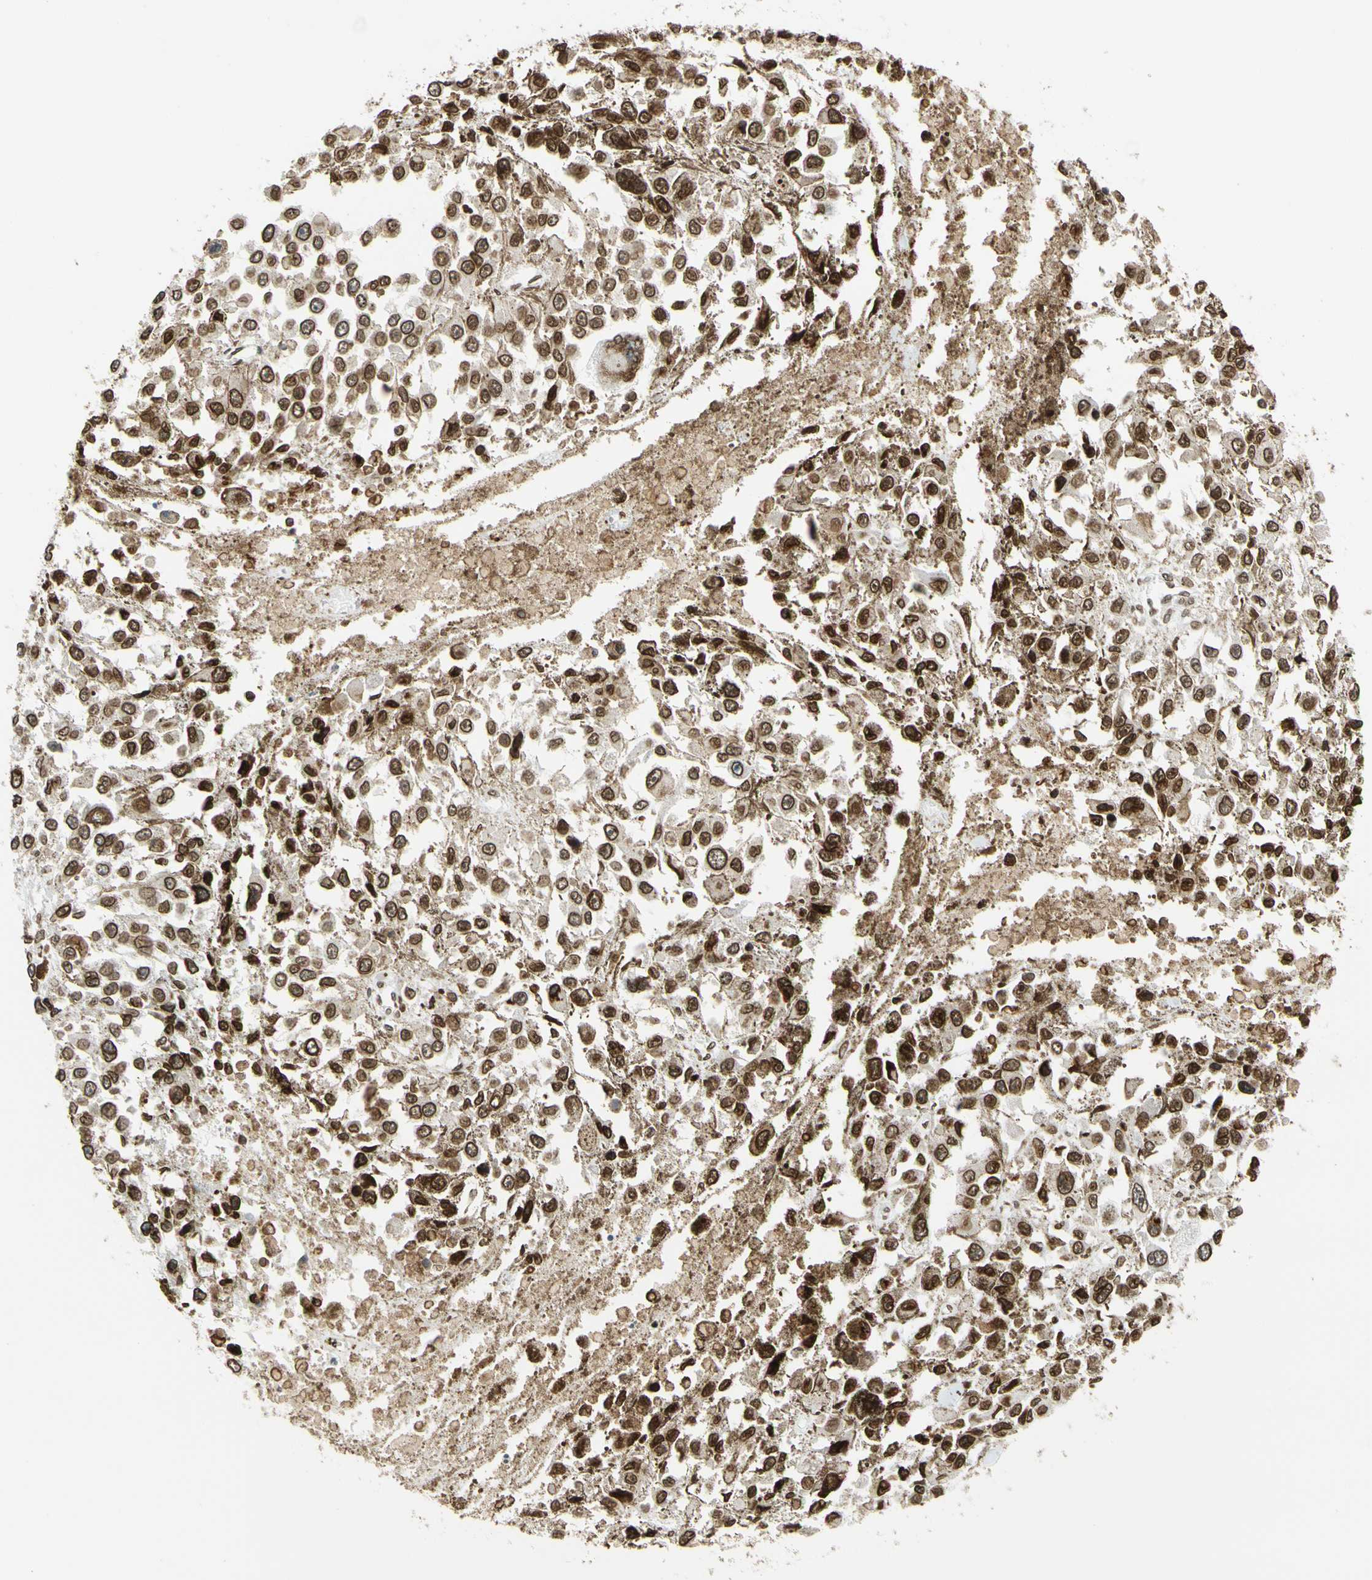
{"staining": {"intensity": "strong", "quantity": ">75%", "location": "cytoplasmic/membranous,nuclear"}, "tissue": "melanoma", "cell_type": "Tumor cells", "image_type": "cancer", "snomed": [{"axis": "morphology", "description": "Malignant melanoma, Metastatic site"}, {"axis": "topography", "description": "Lymph node"}], "caption": "Immunohistochemical staining of human melanoma shows strong cytoplasmic/membranous and nuclear protein expression in about >75% of tumor cells.", "gene": "SUN1", "patient": {"sex": "male", "age": 59}}